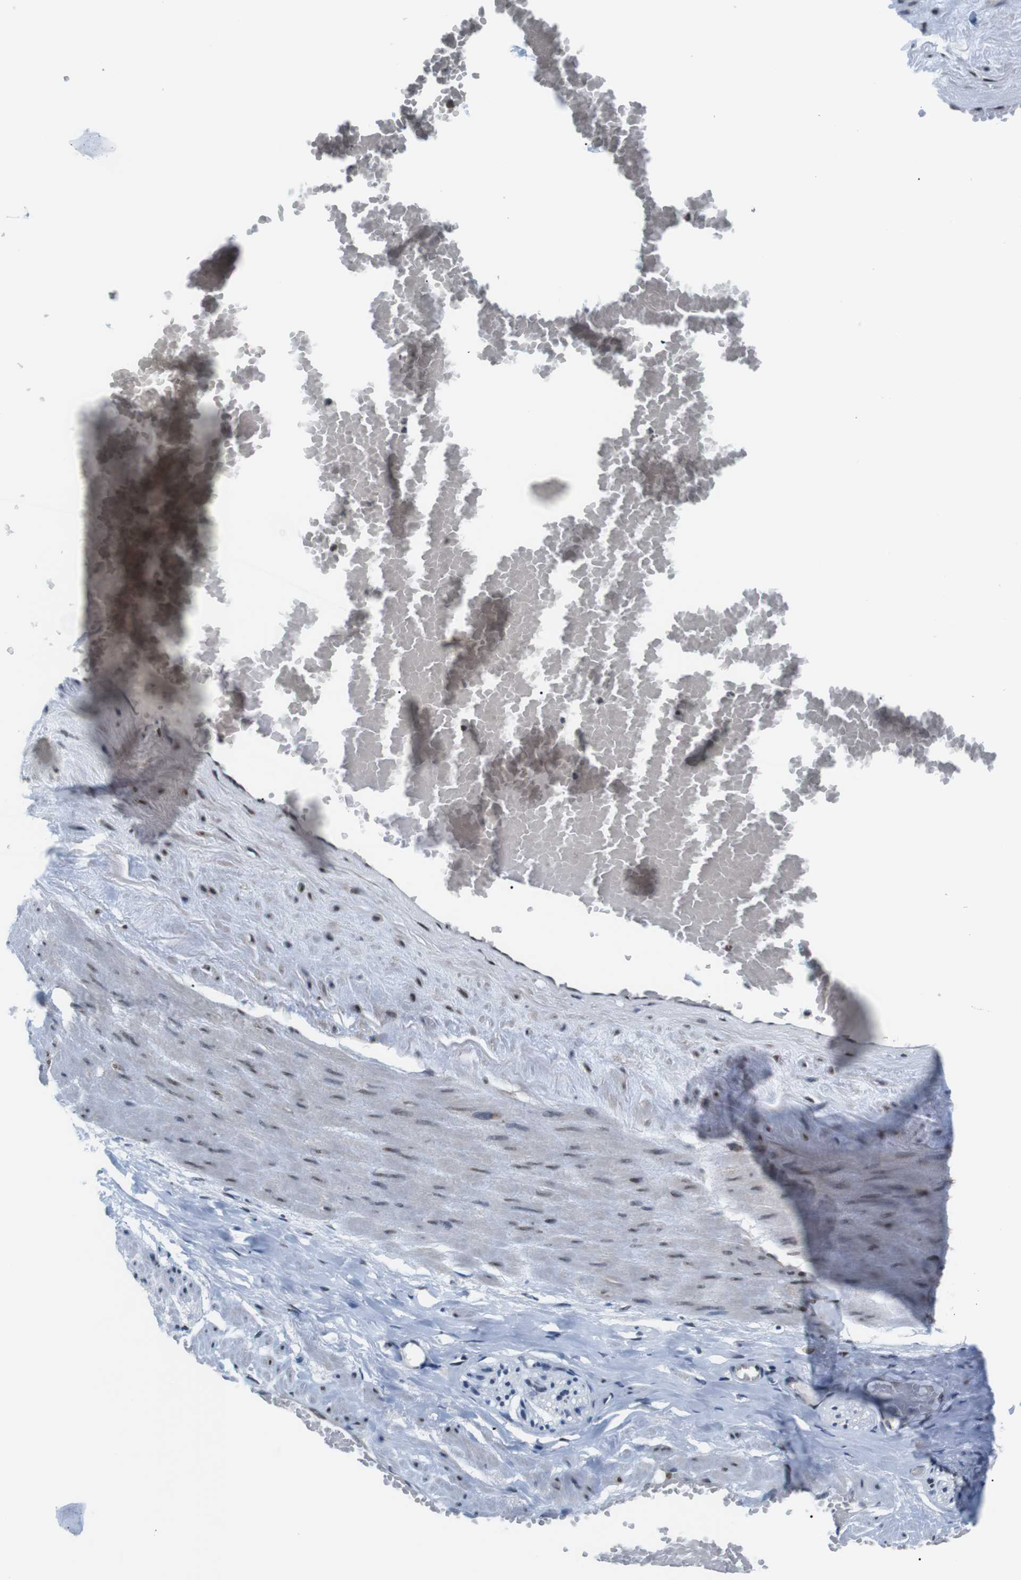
{"staining": {"intensity": "moderate", "quantity": ">75%", "location": "nuclear"}, "tissue": "adipose tissue", "cell_type": "Adipocytes", "image_type": "normal", "snomed": [{"axis": "morphology", "description": "Normal tissue, NOS"}, {"axis": "topography", "description": "Soft tissue"}, {"axis": "topography", "description": "Vascular tissue"}], "caption": "The immunohistochemical stain highlights moderate nuclear staining in adipocytes of normal adipose tissue. (DAB (3,3'-diaminobenzidine) = brown stain, brightfield microscopy at high magnification).", "gene": "PSME3", "patient": {"sex": "female", "age": 35}}